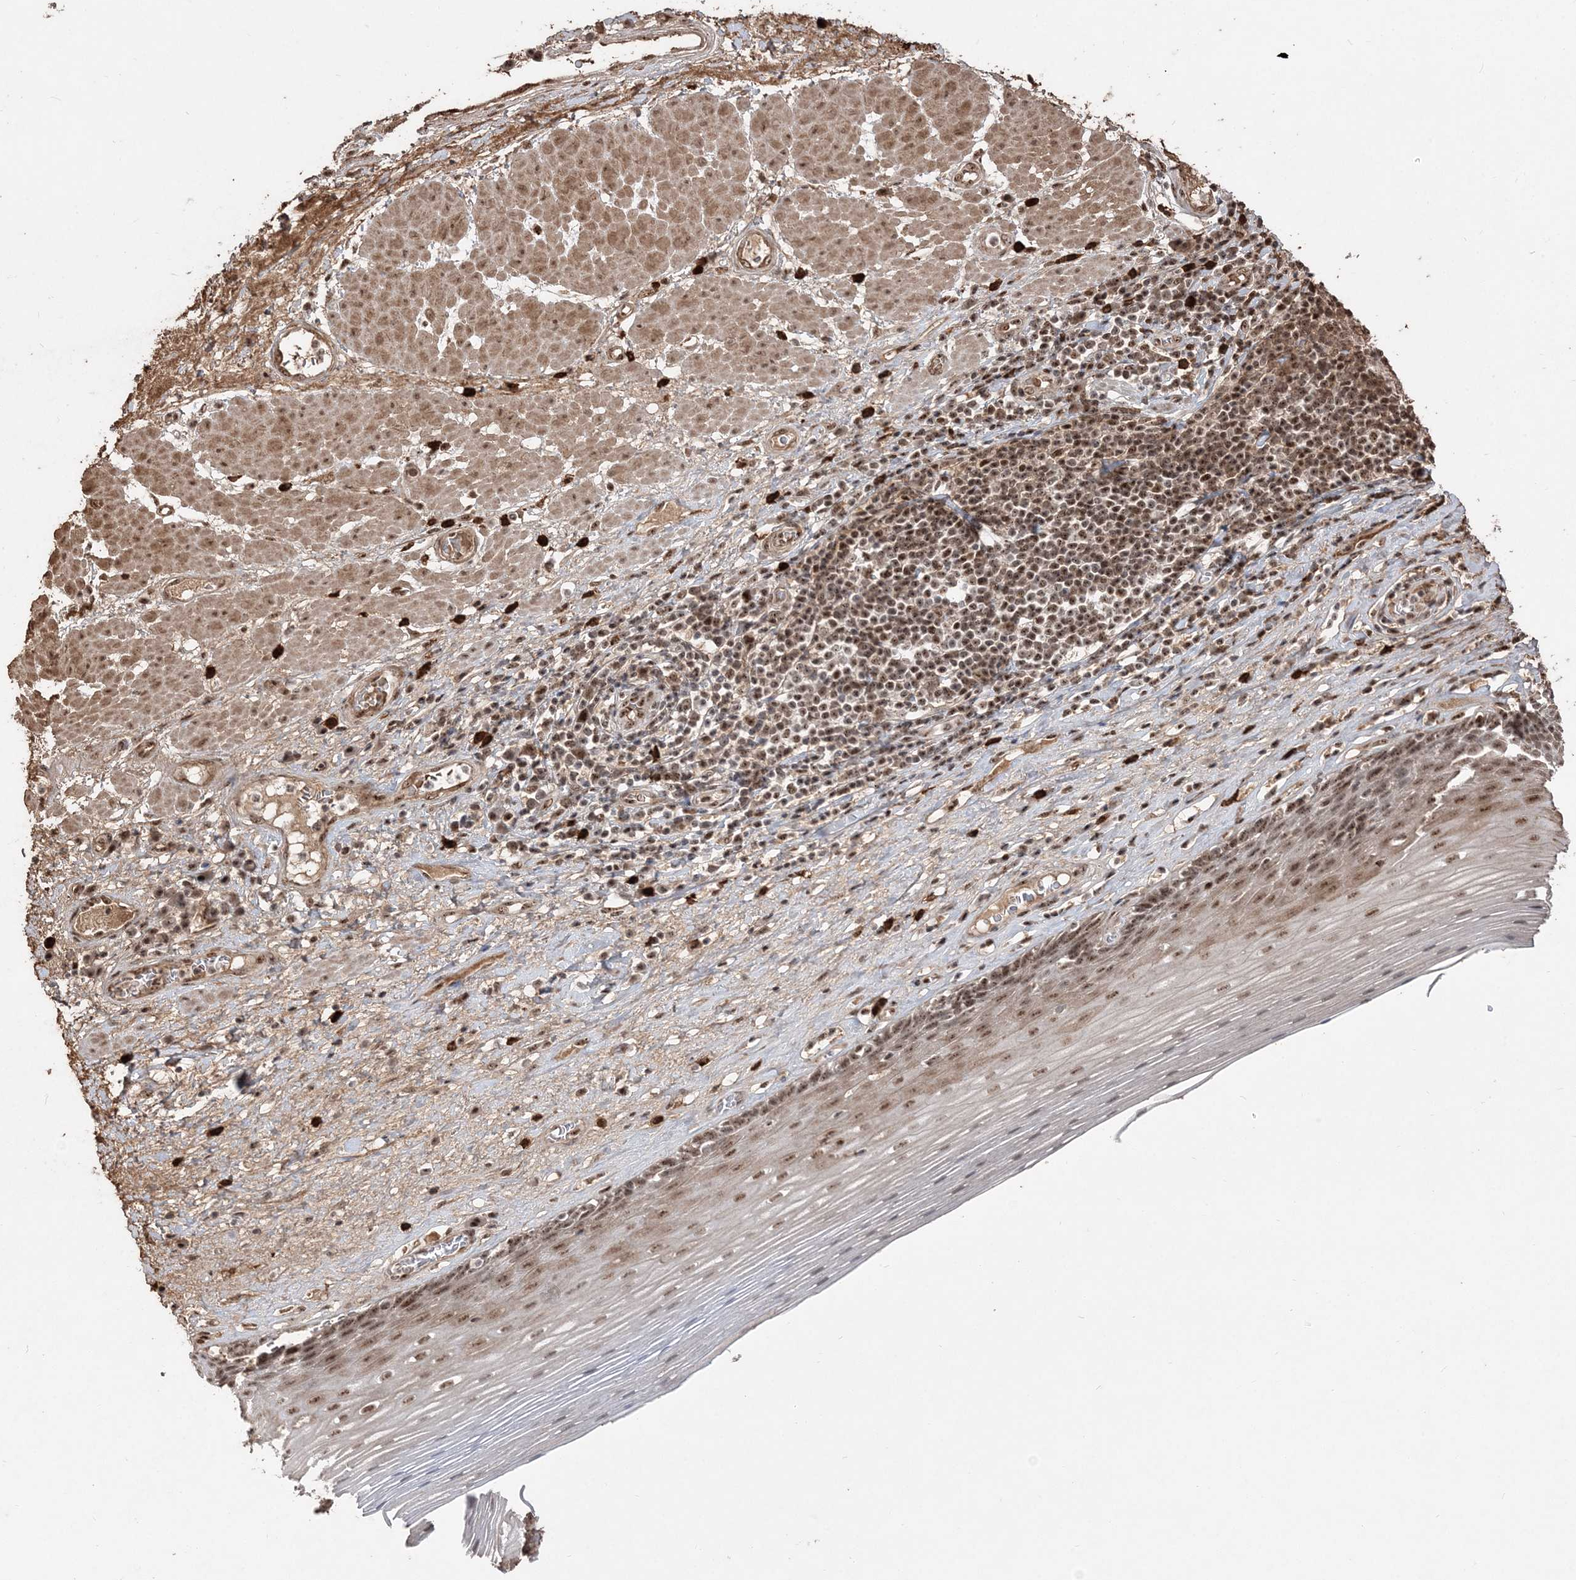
{"staining": {"intensity": "moderate", "quantity": ">75%", "location": "cytoplasmic/membranous,nuclear"}, "tissue": "esophagus", "cell_type": "Squamous epithelial cells", "image_type": "normal", "snomed": [{"axis": "morphology", "description": "Normal tissue, NOS"}, {"axis": "topography", "description": "Esophagus"}], "caption": "Moderate cytoplasmic/membranous,nuclear expression for a protein is seen in about >75% of squamous epithelial cells of normal esophagus using immunohistochemistry (IHC).", "gene": "RBM17", "patient": {"sex": "male", "age": 62}}